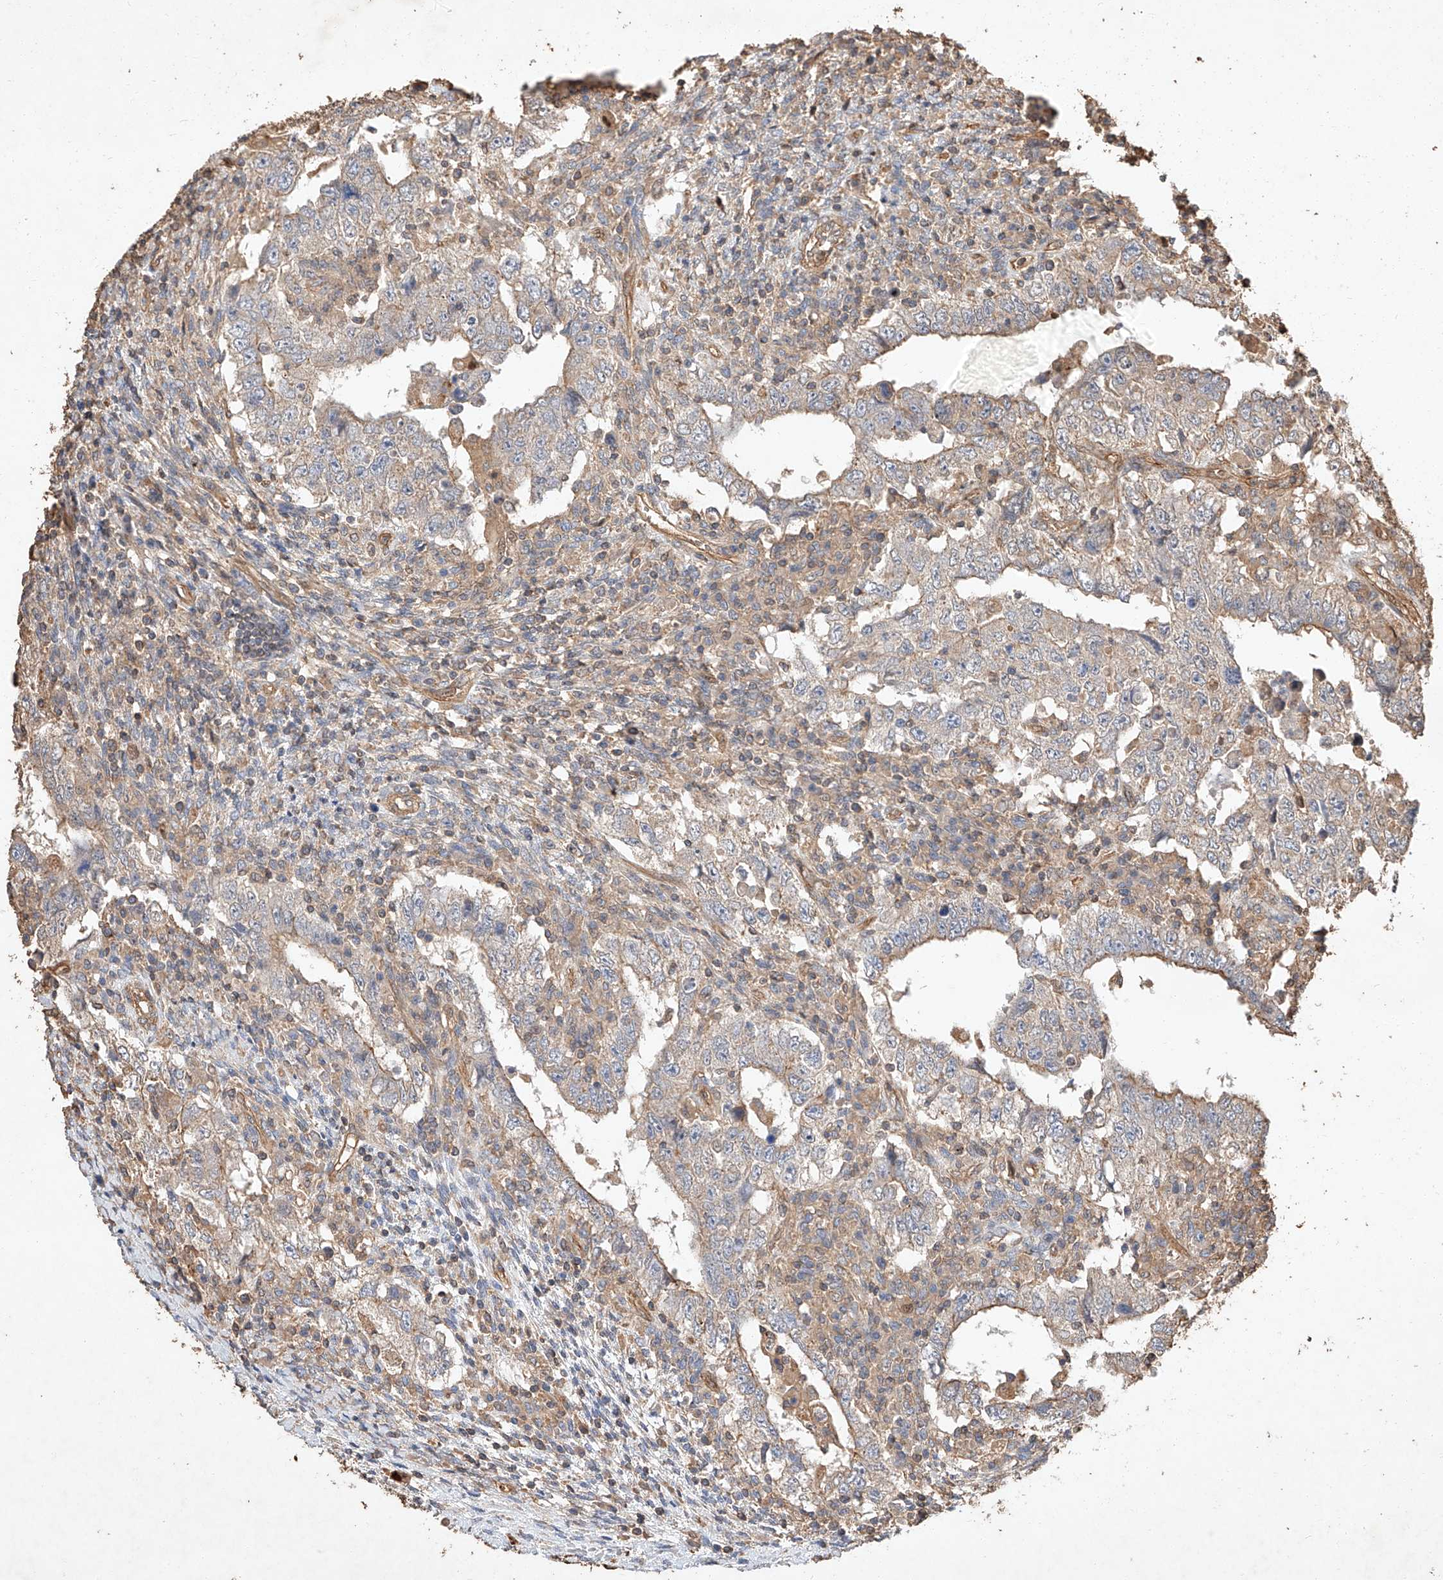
{"staining": {"intensity": "moderate", "quantity": "<25%", "location": "cytoplasmic/membranous"}, "tissue": "testis cancer", "cell_type": "Tumor cells", "image_type": "cancer", "snomed": [{"axis": "morphology", "description": "Carcinoma, Embryonal, NOS"}, {"axis": "topography", "description": "Testis"}], "caption": "Human testis cancer (embryonal carcinoma) stained for a protein (brown) shows moderate cytoplasmic/membranous positive positivity in approximately <25% of tumor cells.", "gene": "GHDC", "patient": {"sex": "male", "age": 26}}